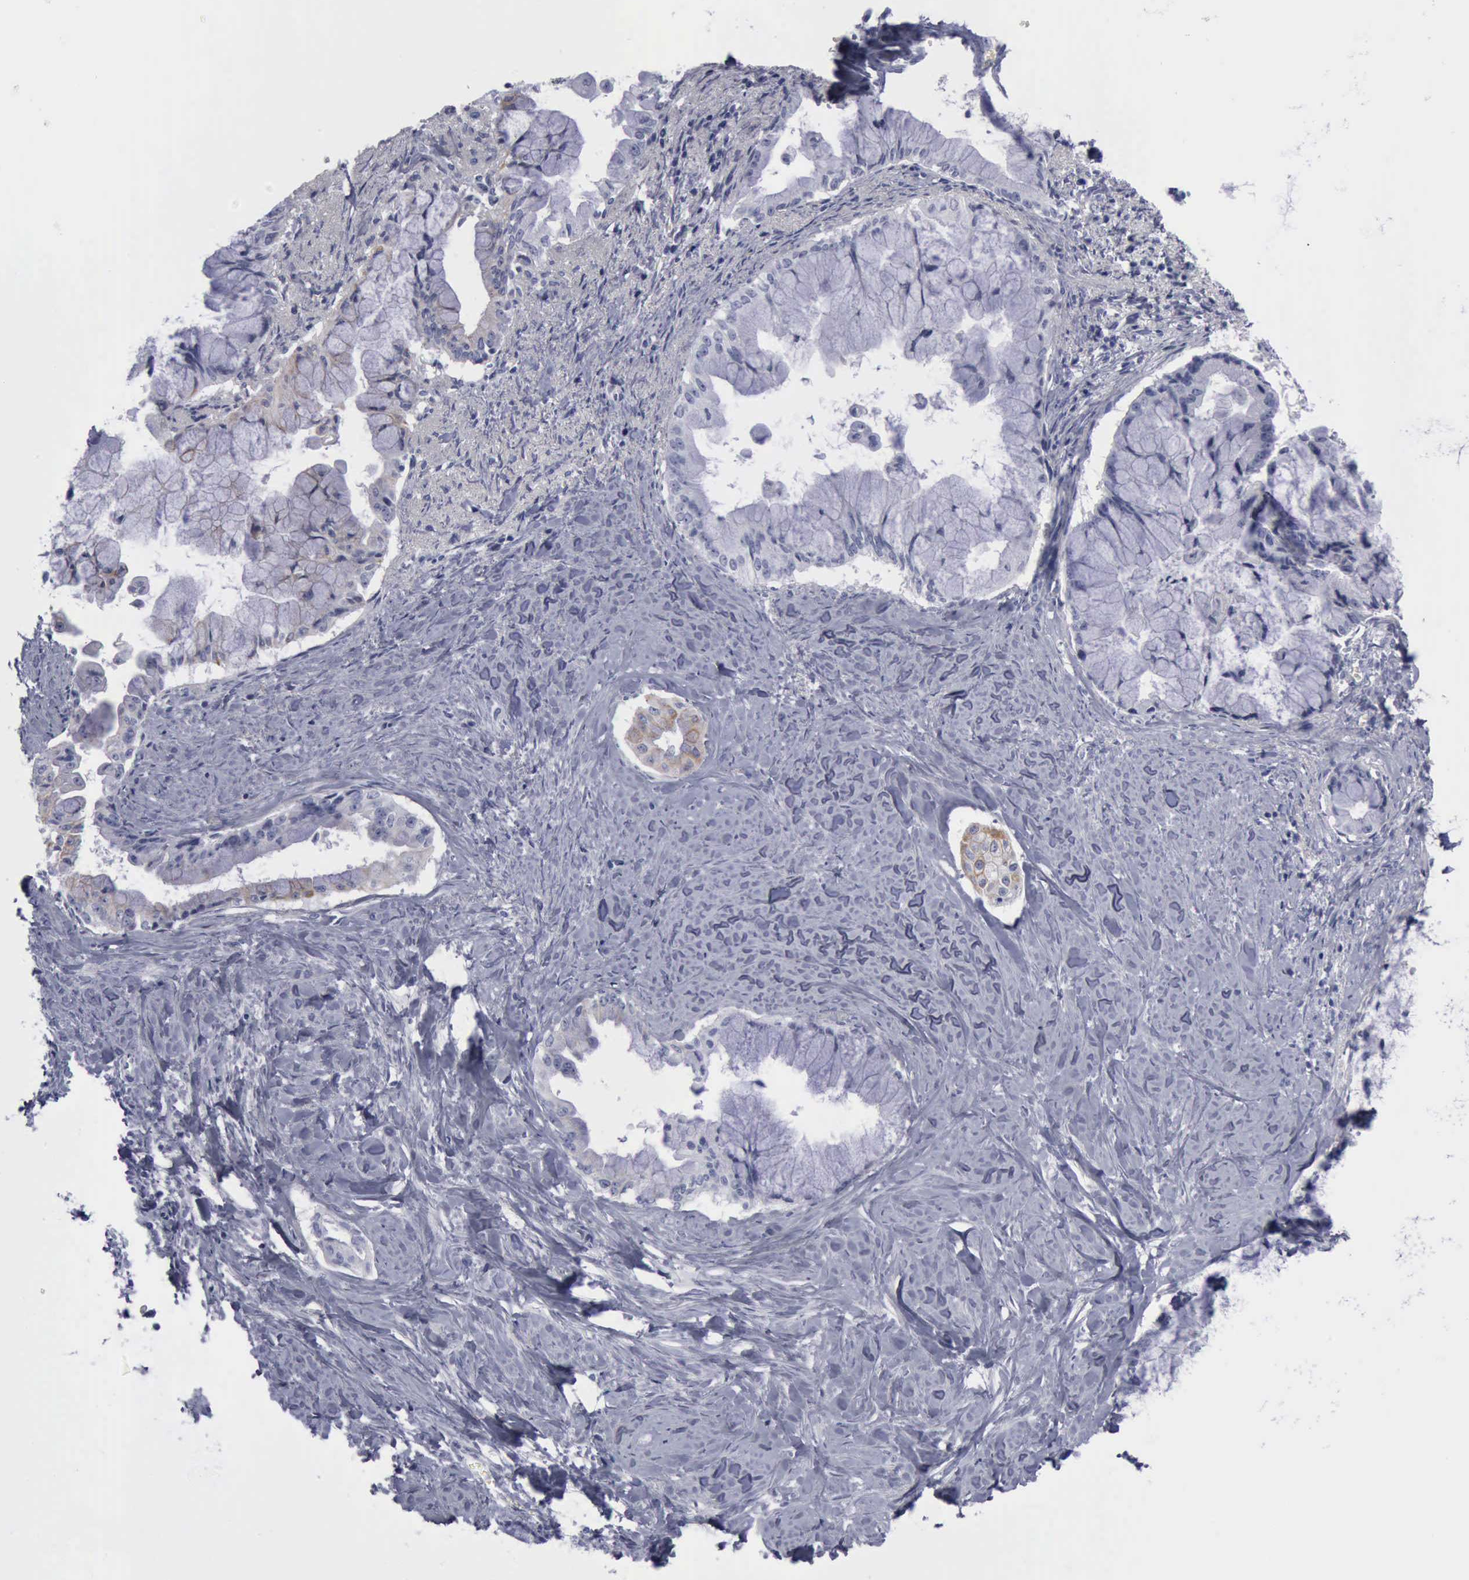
{"staining": {"intensity": "negative", "quantity": "none", "location": "none"}, "tissue": "pancreatic cancer", "cell_type": "Tumor cells", "image_type": "cancer", "snomed": [{"axis": "morphology", "description": "Adenocarcinoma, NOS"}, {"axis": "topography", "description": "Pancreas"}], "caption": "This is an IHC image of human pancreatic cancer (adenocarcinoma). There is no staining in tumor cells.", "gene": "KRT13", "patient": {"sex": "male", "age": 59}}